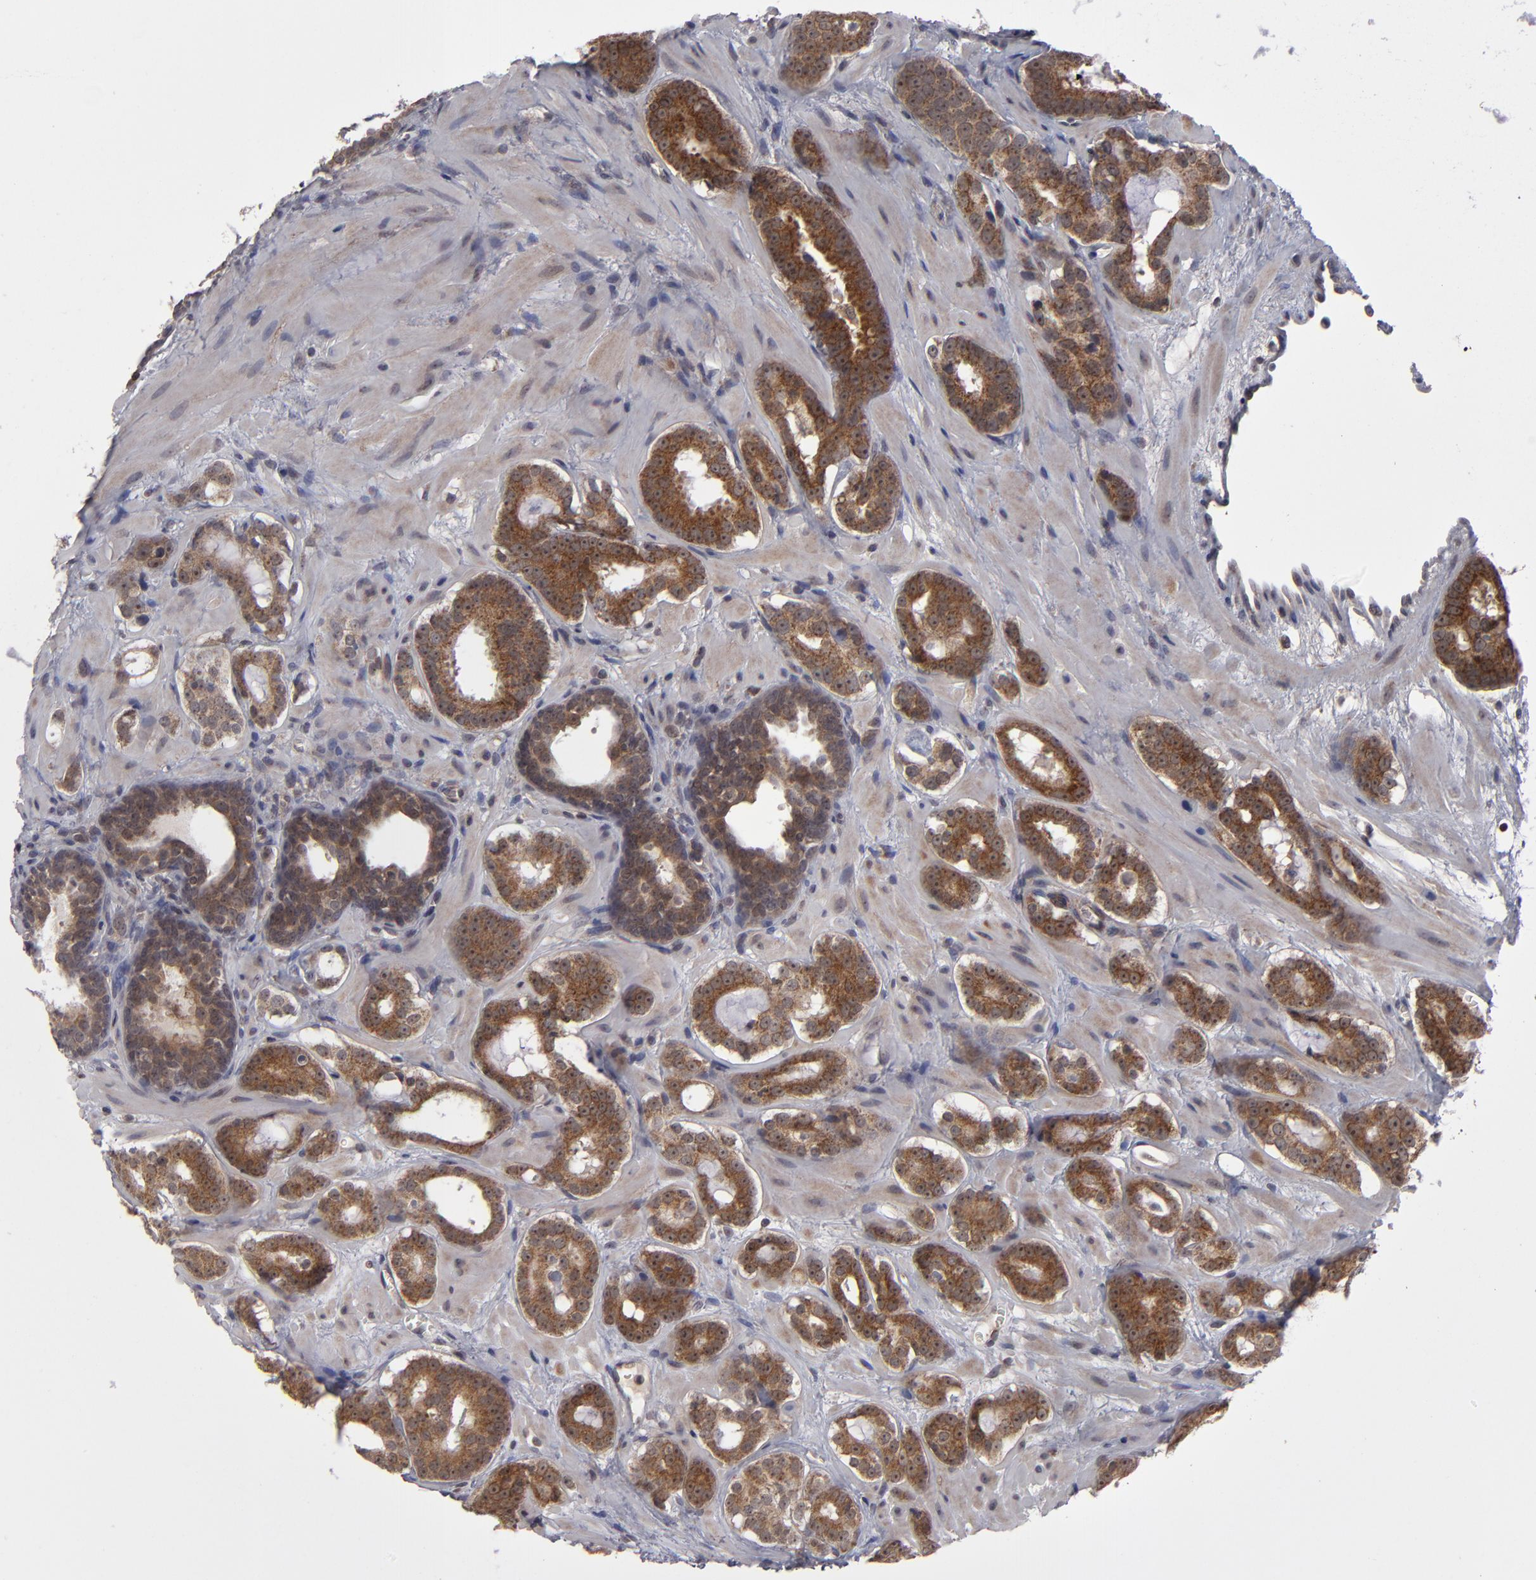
{"staining": {"intensity": "strong", "quantity": ">75%", "location": "cytoplasmic/membranous"}, "tissue": "prostate cancer", "cell_type": "Tumor cells", "image_type": "cancer", "snomed": [{"axis": "morphology", "description": "Adenocarcinoma, Low grade"}, {"axis": "topography", "description": "Prostate"}], "caption": "Immunohistochemical staining of prostate adenocarcinoma (low-grade) exhibits high levels of strong cytoplasmic/membranous protein expression in about >75% of tumor cells.", "gene": "GLCCI1", "patient": {"sex": "male", "age": 57}}